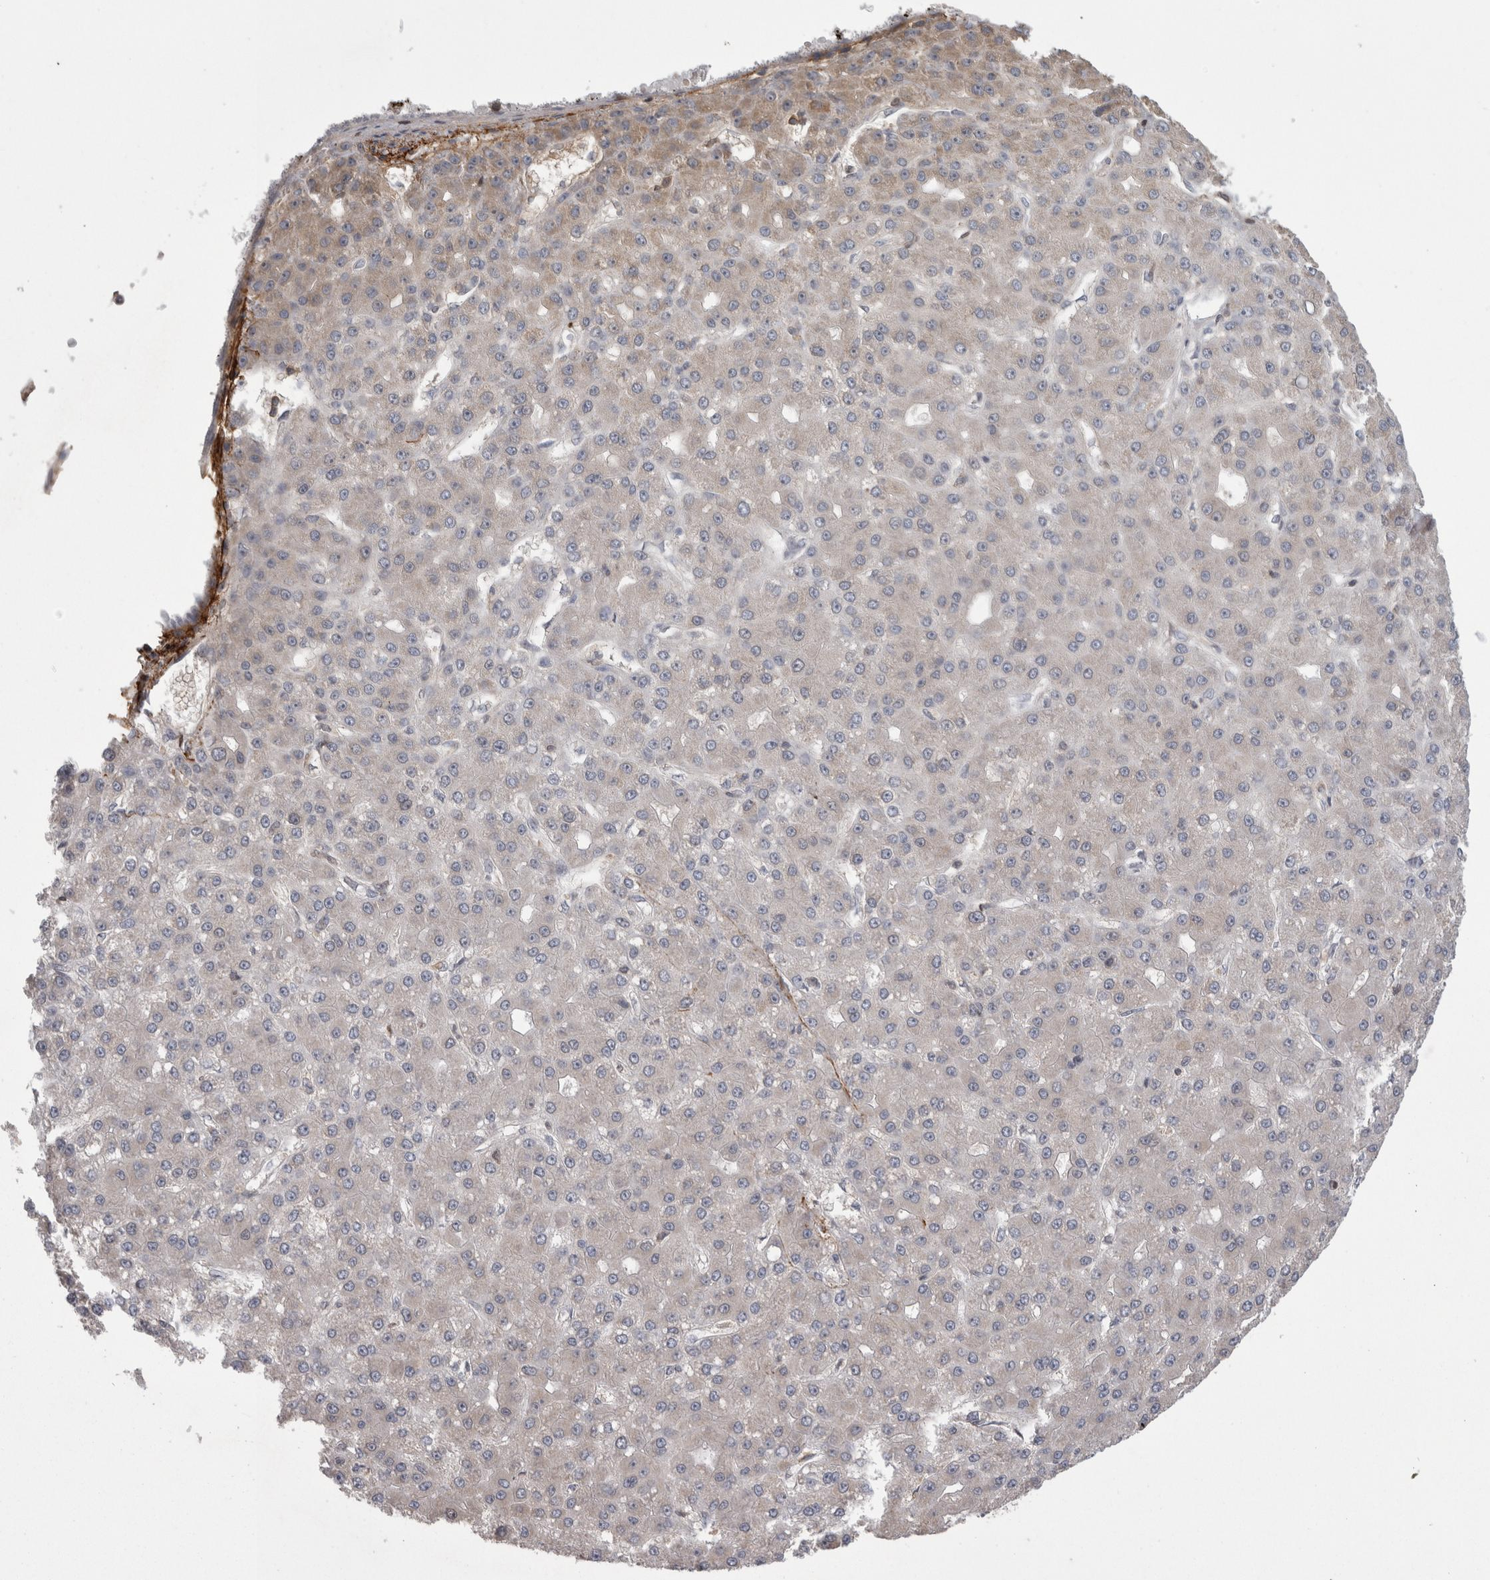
{"staining": {"intensity": "negative", "quantity": "none", "location": "none"}, "tissue": "liver cancer", "cell_type": "Tumor cells", "image_type": "cancer", "snomed": [{"axis": "morphology", "description": "Carcinoma, Hepatocellular, NOS"}, {"axis": "topography", "description": "Liver"}], "caption": "This is a photomicrograph of immunohistochemistry staining of liver cancer, which shows no staining in tumor cells.", "gene": "DARS2", "patient": {"sex": "male", "age": 67}}